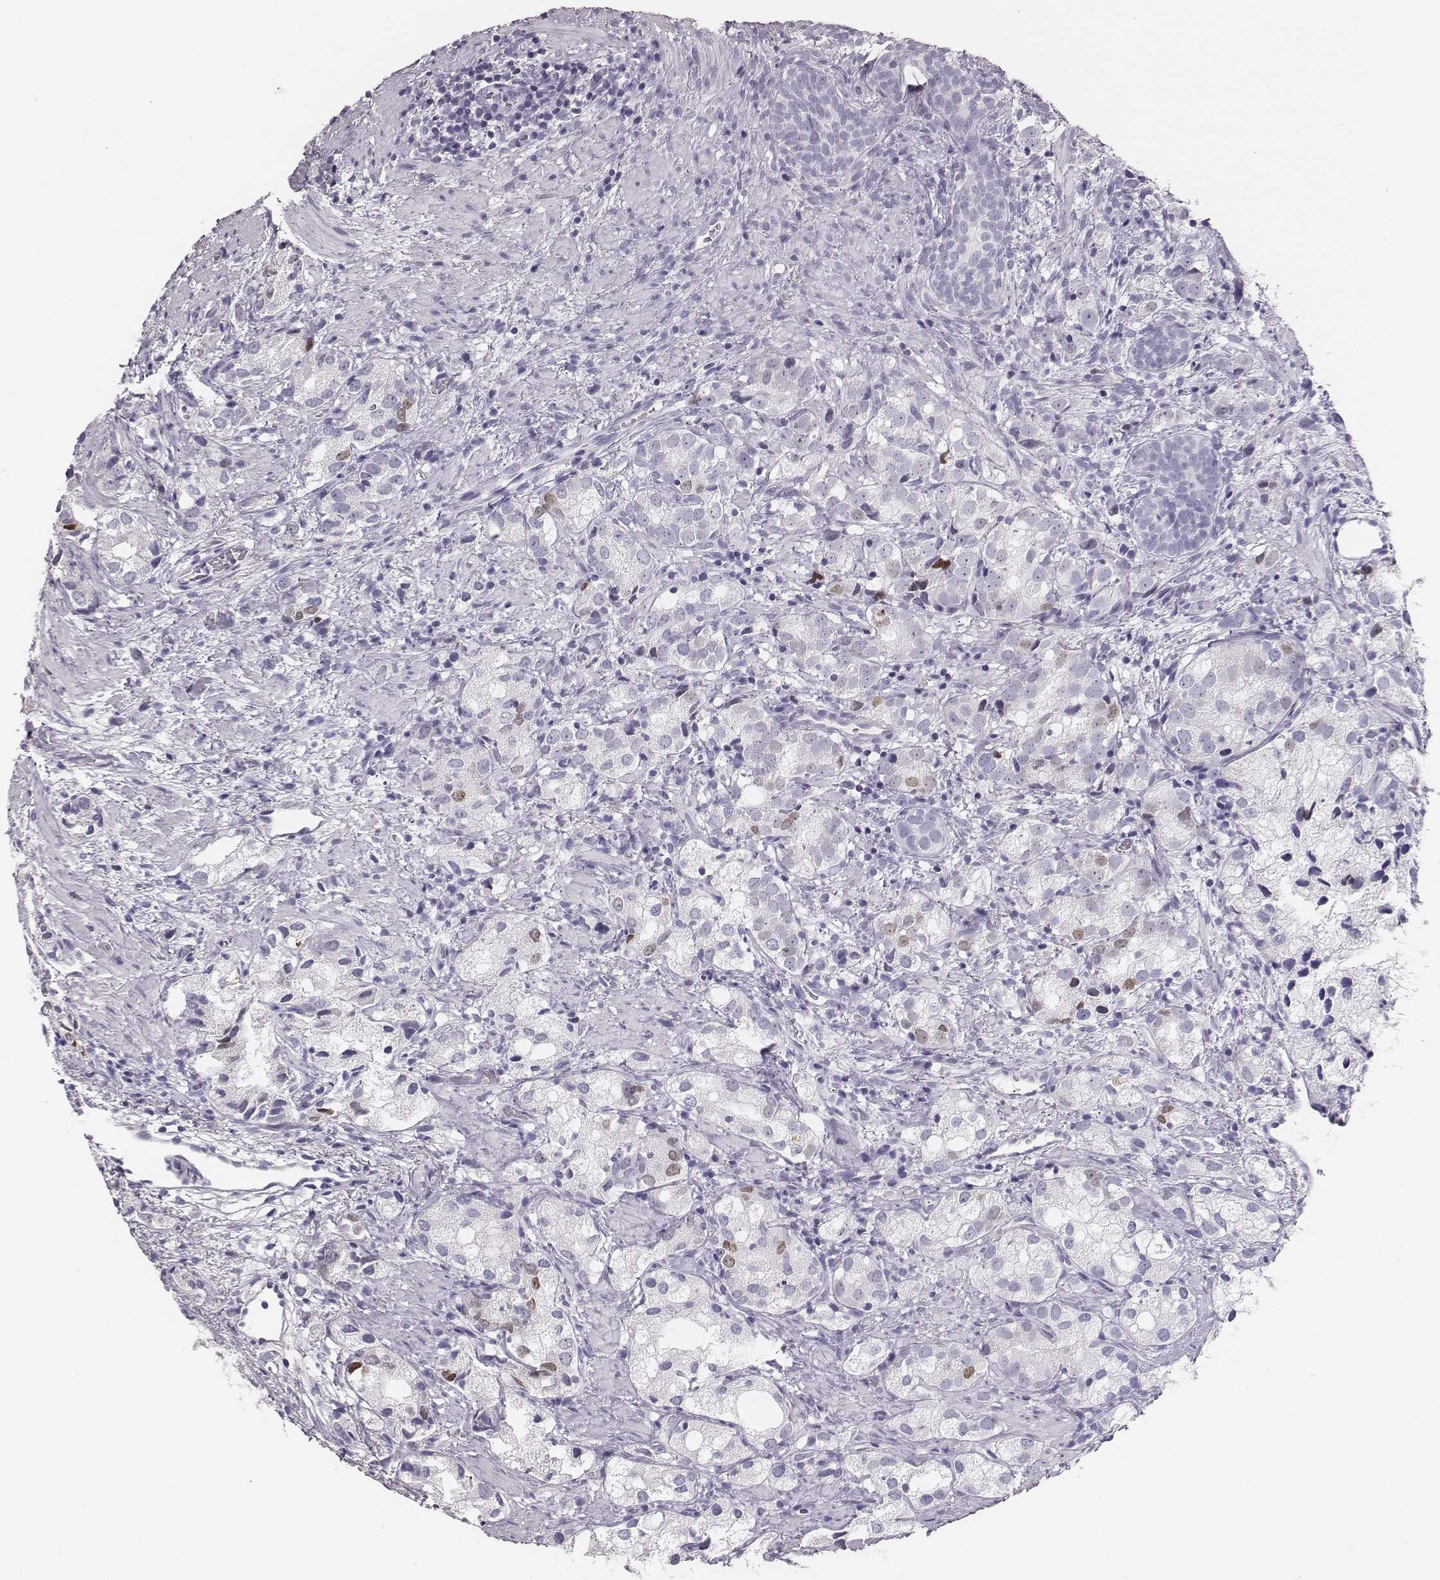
{"staining": {"intensity": "negative", "quantity": "none", "location": "none"}, "tissue": "prostate cancer", "cell_type": "Tumor cells", "image_type": "cancer", "snomed": [{"axis": "morphology", "description": "Adenocarcinoma, High grade"}, {"axis": "topography", "description": "Prostate"}], "caption": "This is an IHC micrograph of prostate cancer (high-grade adenocarcinoma). There is no staining in tumor cells.", "gene": "H1-6", "patient": {"sex": "male", "age": 82}}